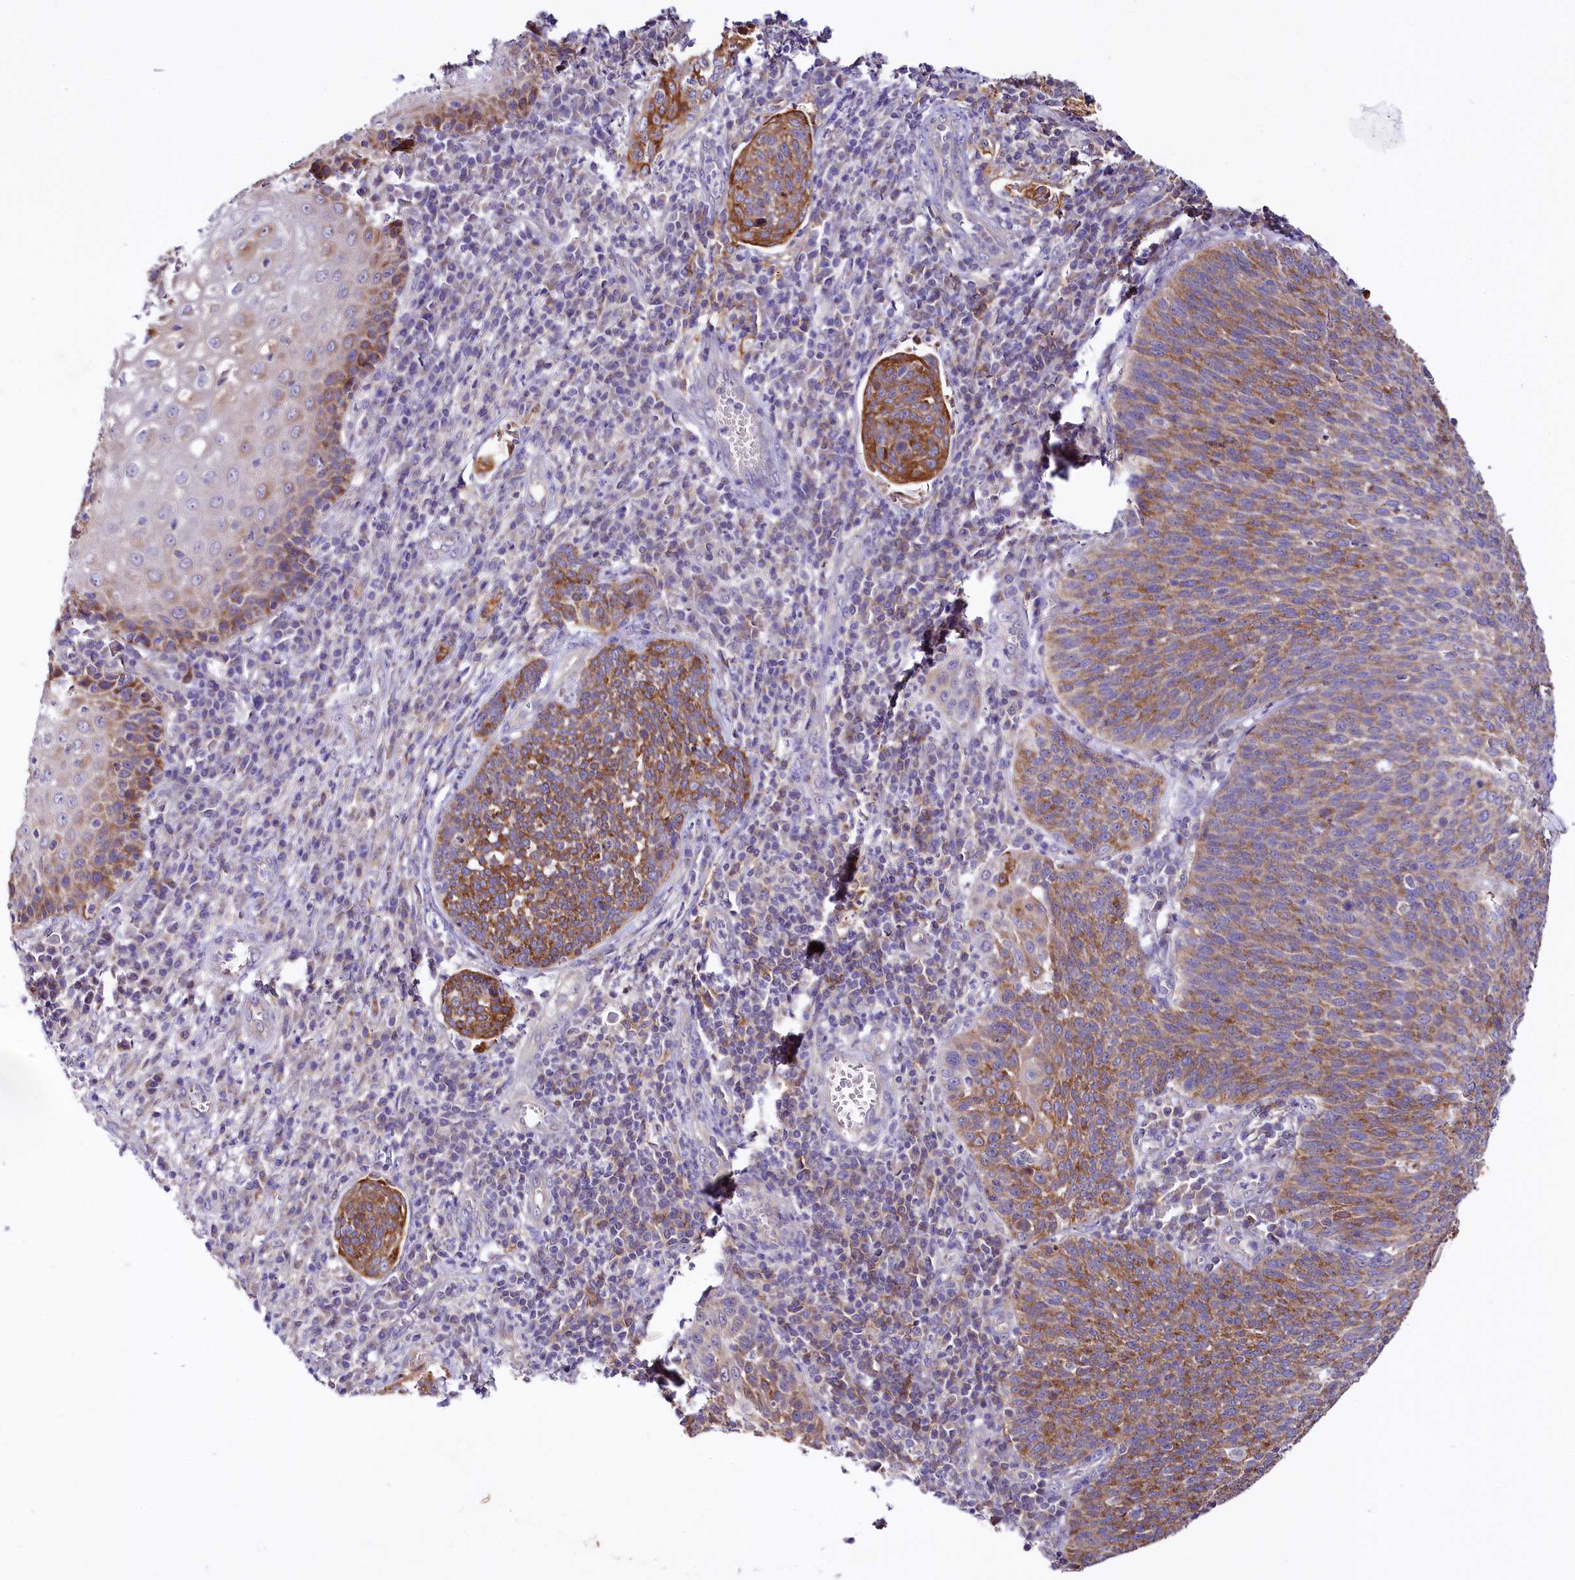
{"staining": {"intensity": "moderate", "quantity": ">75%", "location": "cytoplasmic/membranous"}, "tissue": "cervical cancer", "cell_type": "Tumor cells", "image_type": "cancer", "snomed": [{"axis": "morphology", "description": "Squamous cell carcinoma, NOS"}, {"axis": "topography", "description": "Cervix"}], "caption": "Tumor cells demonstrate moderate cytoplasmic/membranous staining in about >75% of cells in cervical squamous cell carcinoma.", "gene": "CEP295", "patient": {"sex": "female", "age": 34}}